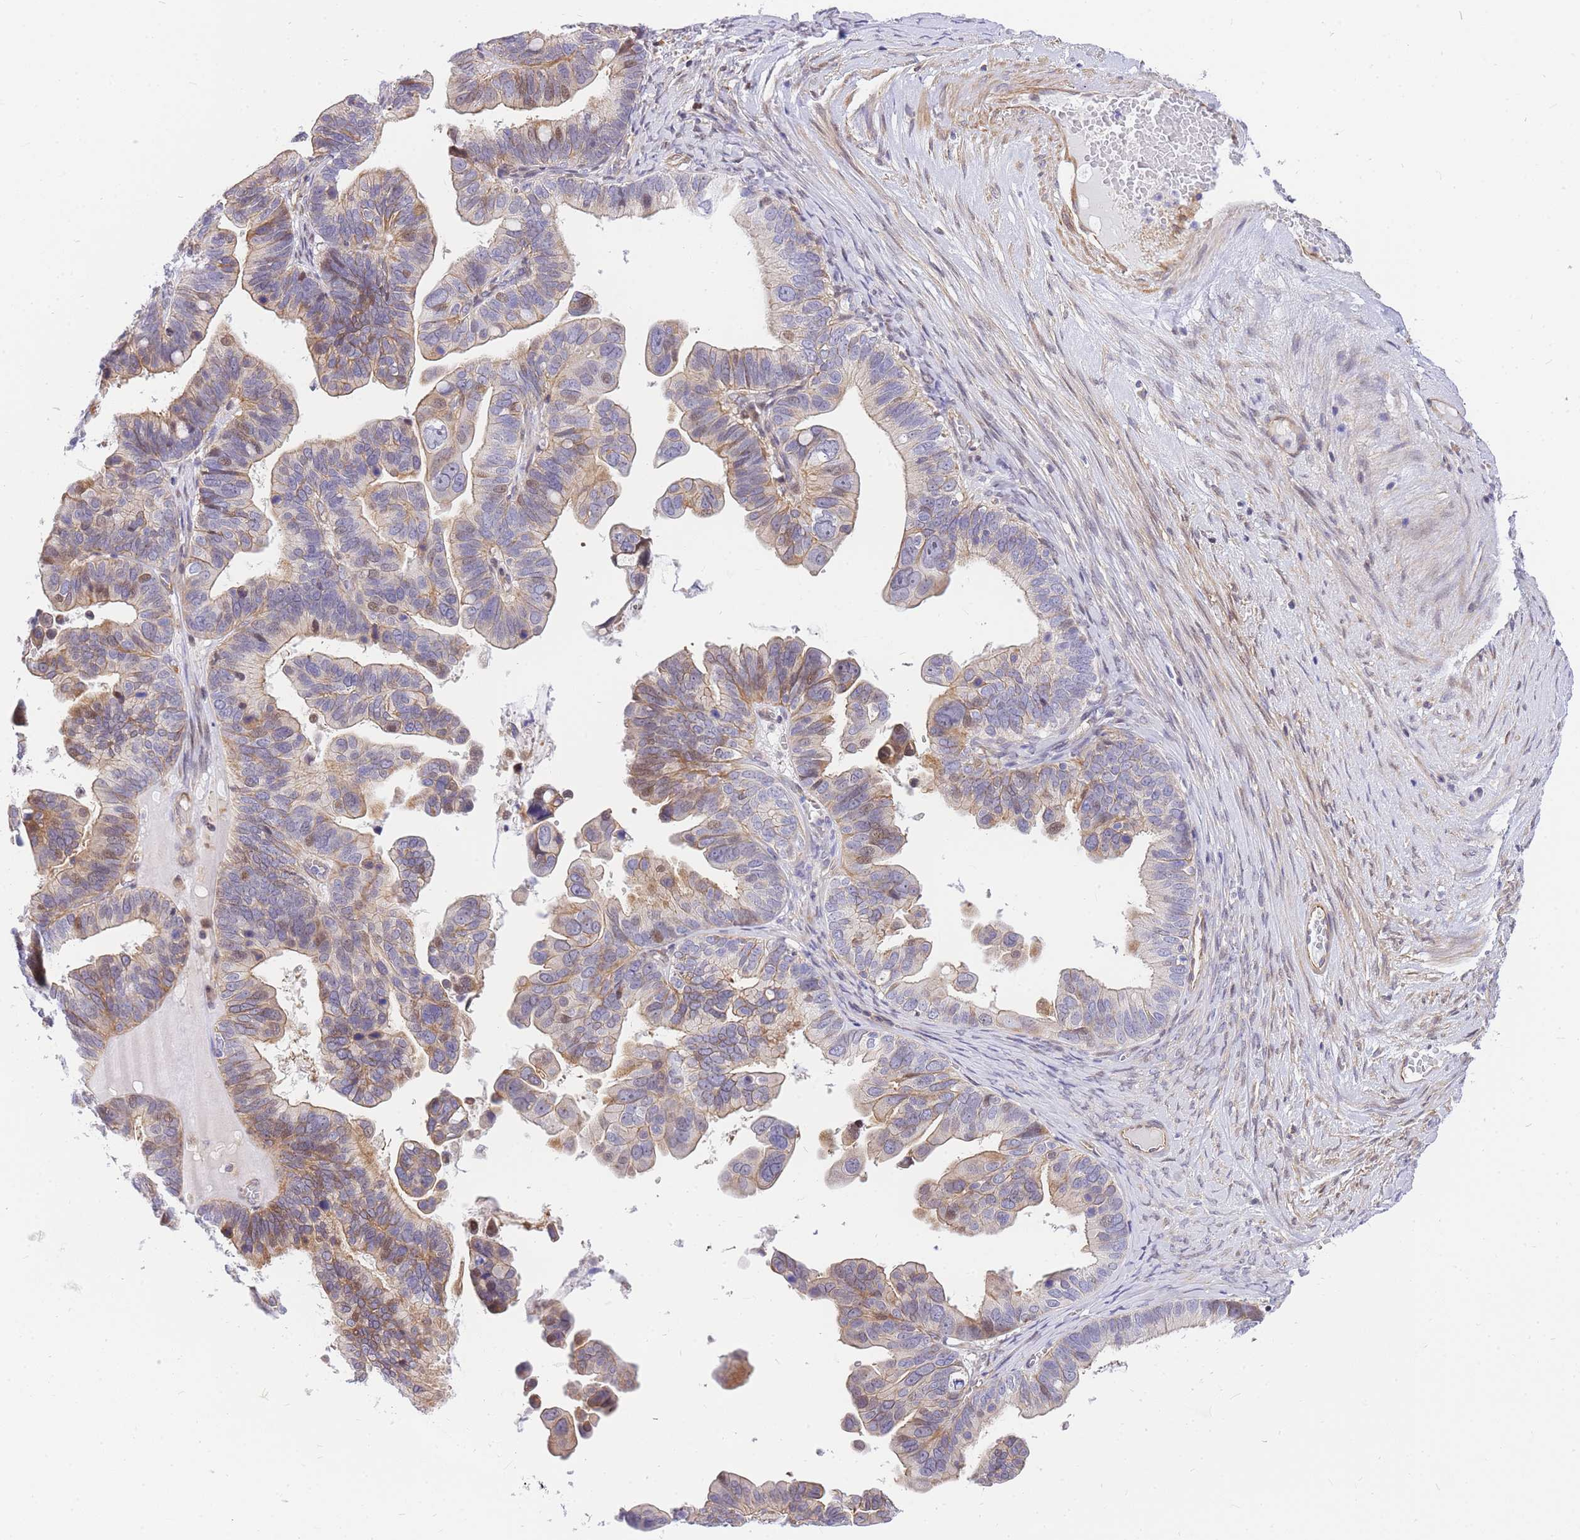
{"staining": {"intensity": "moderate", "quantity": "25%-75%", "location": "cytoplasmic/membranous,nuclear"}, "tissue": "ovarian cancer", "cell_type": "Tumor cells", "image_type": "cancer", "snomed": [{"axis": "morphology", "description": "Cystadenocarcinoma, serous, NOS"}, {"axis": "topography", "description": "Ovary"}], "caption": "Immunohistochemistry histopathology image of human ovarian cancer stained for a protein (brown), which demonstrates medium levels of moderate cytoplasmic/membranous and nuclear positivity in approximately 25%-75% of tumor cells.", "gene": "S100PBP", "patient": {"sex": "female", "age": 56}}